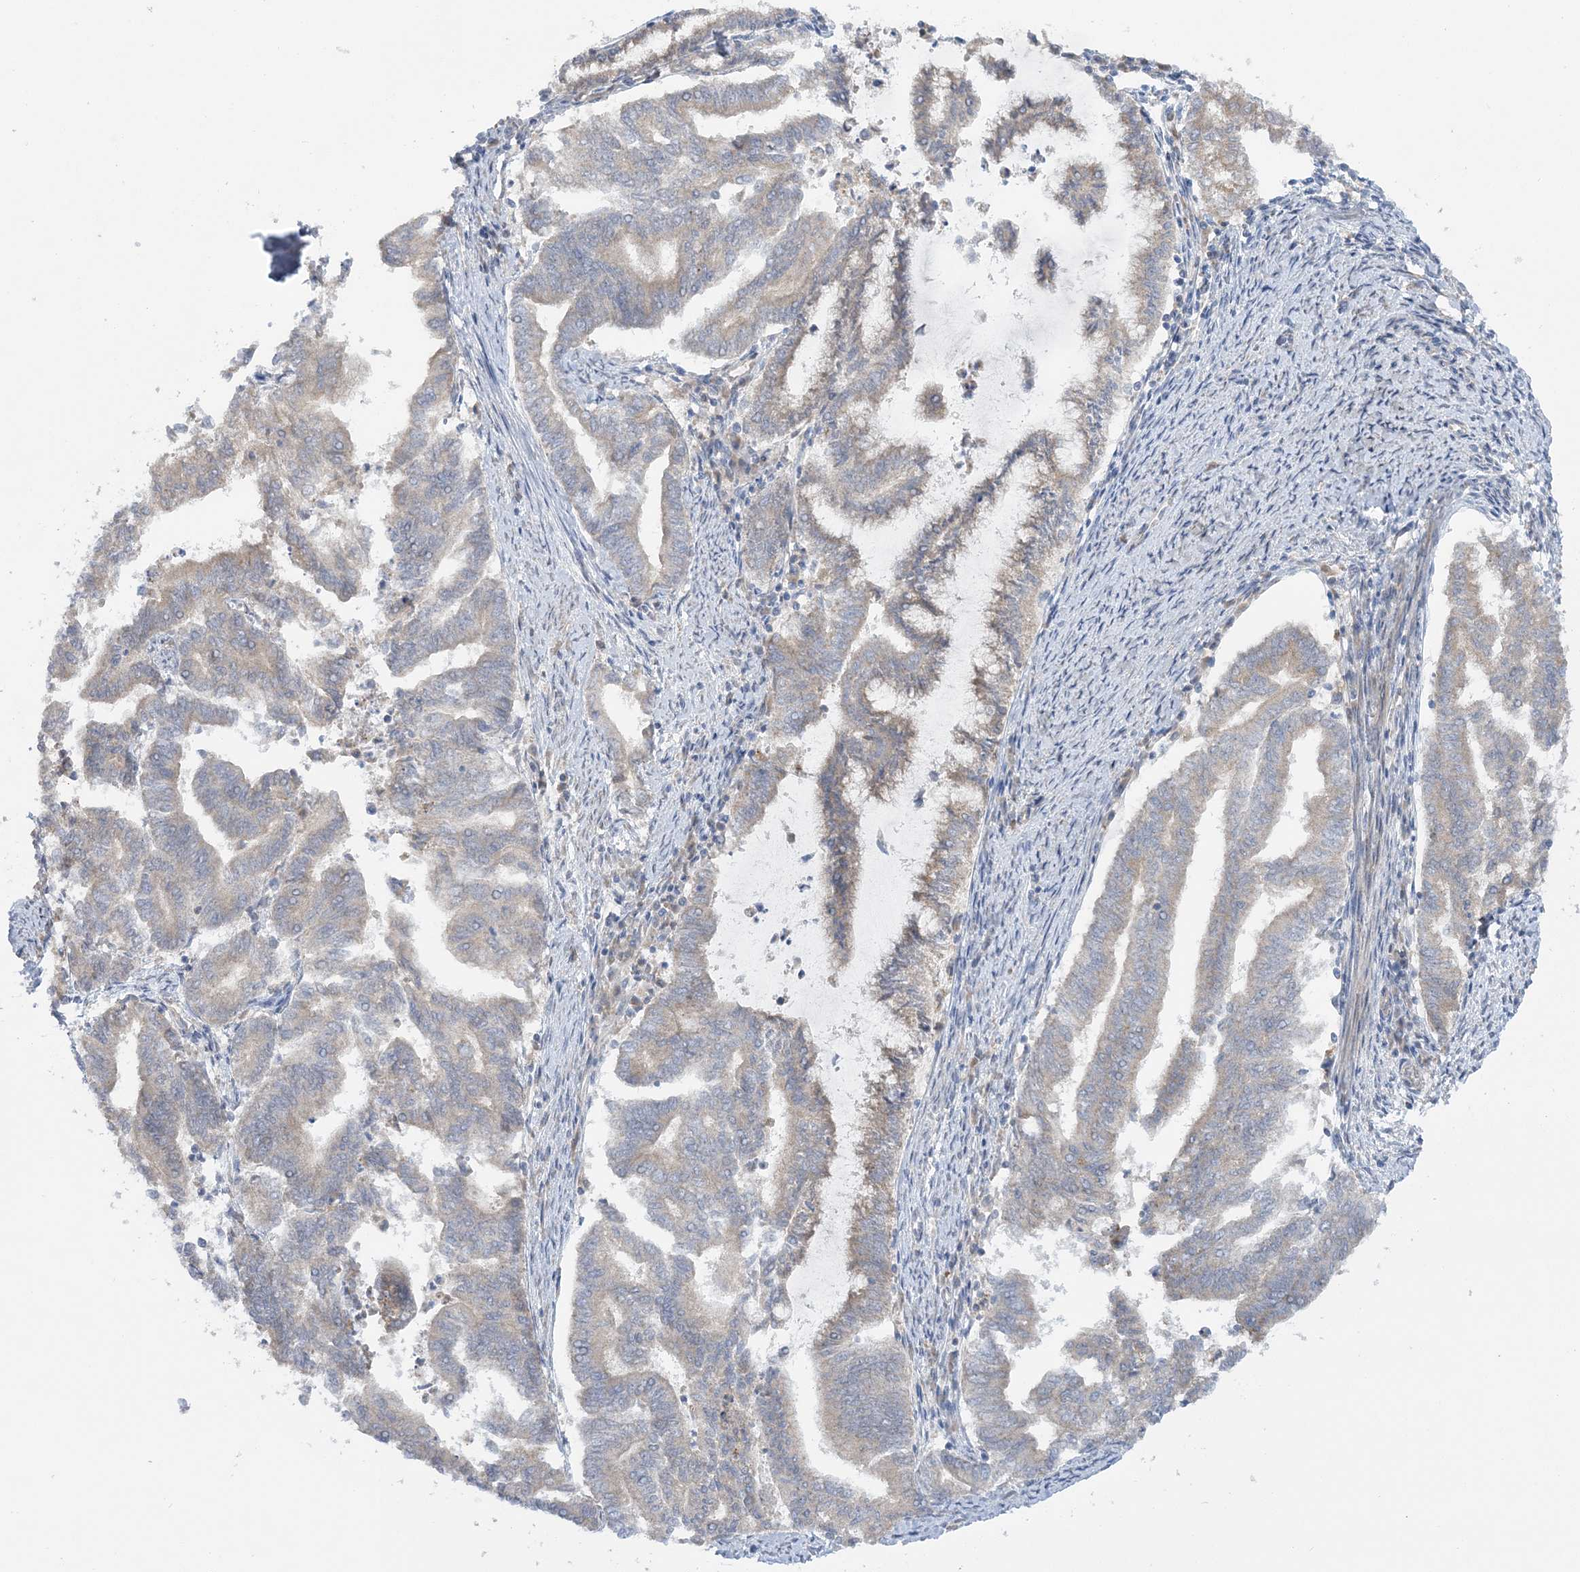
{"staining": {"intensity": "weak", "quantity": "25%-75%", "location": "cytoplasmic/membranous"}, "tissue": "endometrial cancer", "cell_type": "Tumor cells", "image_type": "cancer", "snomed": [{"axis": "morphology", "description": "Adenocarcinoma, NOS"}, {"axis": "topography", "description": "Endometrium"}], "caption": "There is low levels of weak cytoplasmic/membranous positivity in tumor cells of endometrial cancer, as demonstrated by immunohistochemical staining (brown color).", "gene": "MMADHC", "patient": {"sex": "female", "age": 79}}